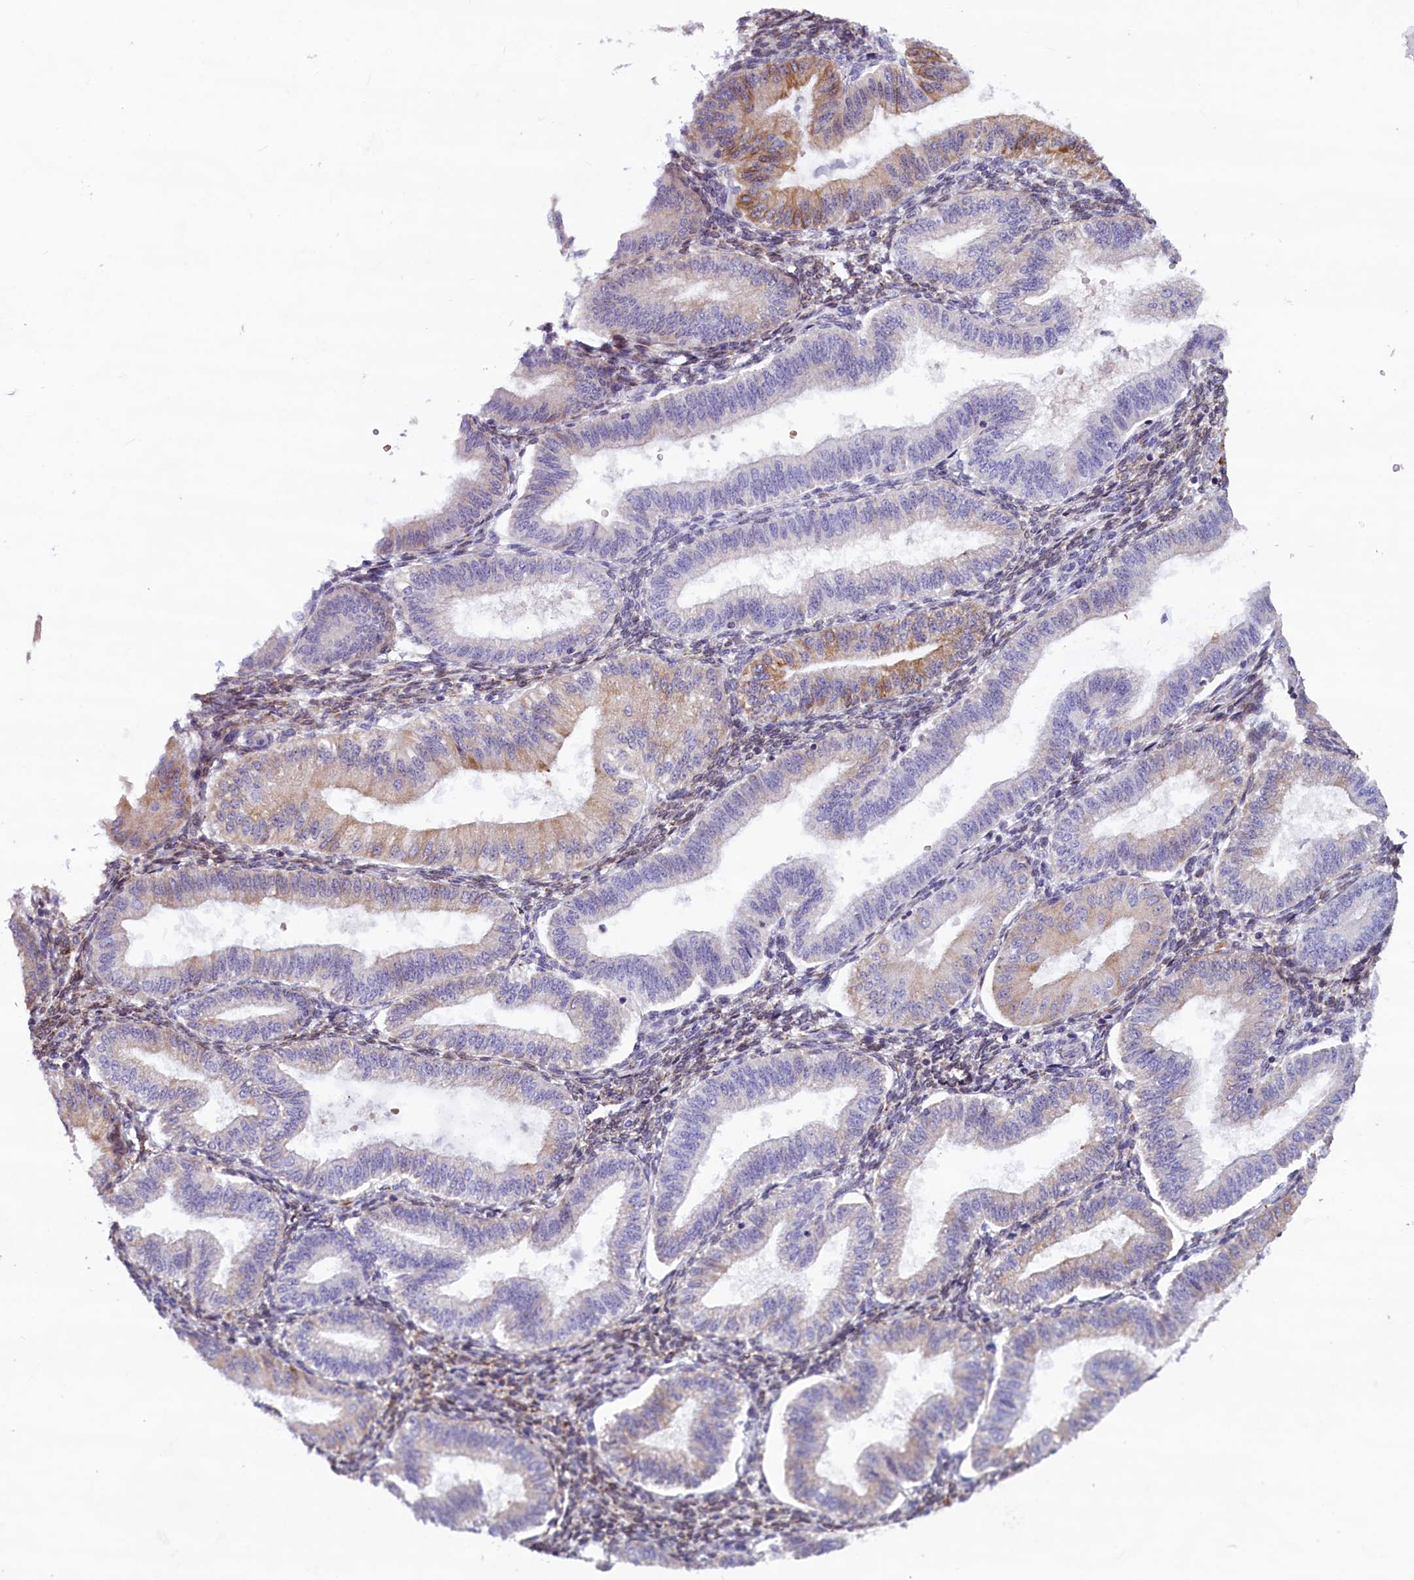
{"staining": {"intensity": "weak", "quantity": "<25%", "location": "cytoplasmic/membranous"}, "tissue": "endometrium", "cell_type": "Cells in endometrial stroma", "image_type": "normal", "snomed": [{"axis": "morphology", "description": "Normal tissue, NOS"}, {"axis": "topography", "description": "Endometrium"}], "caption": "An immunohistochemistry (IHC) image of unremarkable endometrium is shown. There is no staining in cells in endometrial stroma of endometrium. (Brightfield microscopy of DAB (3,3'-diaminobenzidine) IHC at high magnification).", "gene": "MIEF2", "patient": {"sex": "female", "age": 39}}